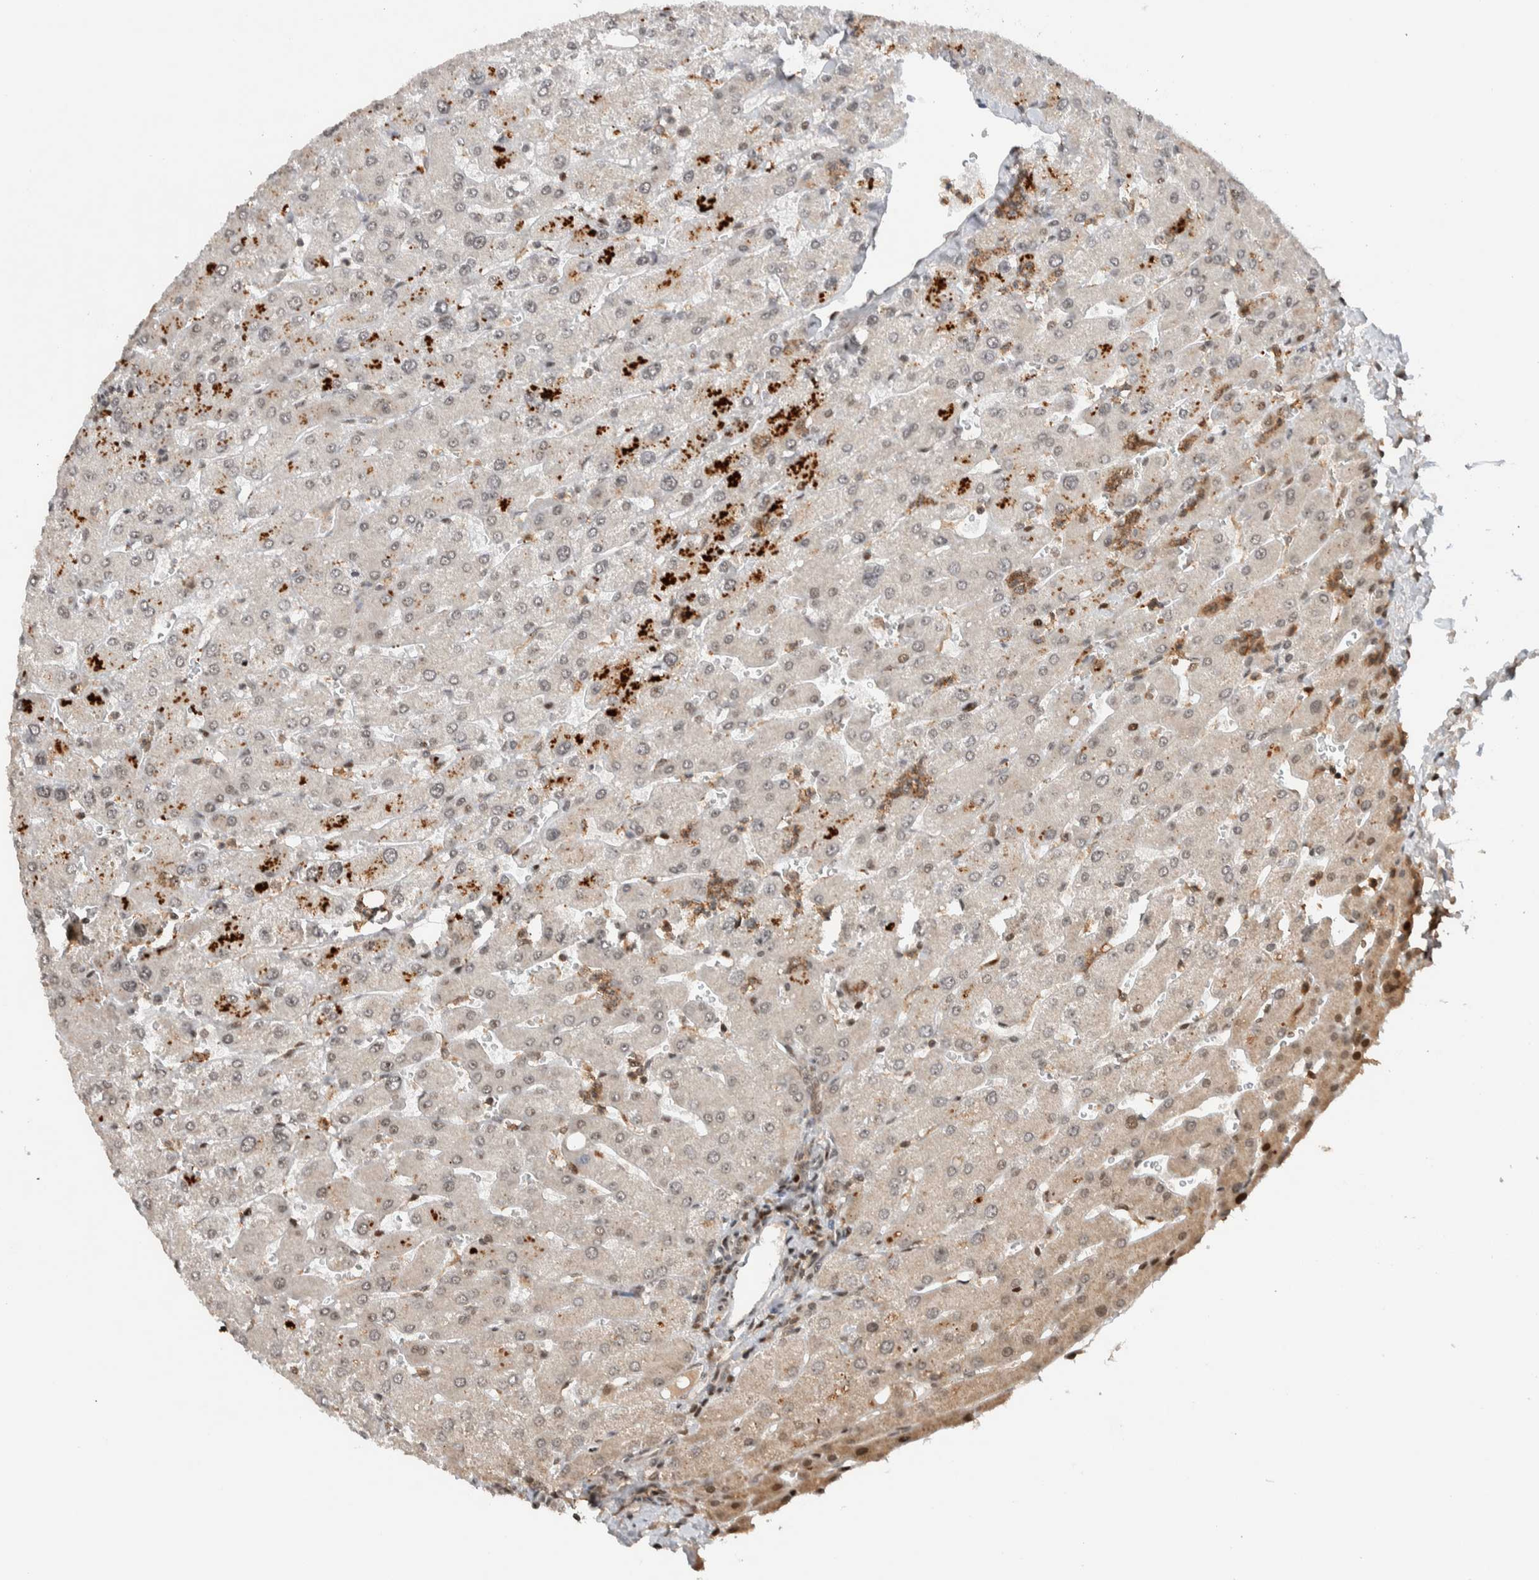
{"staining": {"intensity": "weak", "quantity": "<25%", "location": "nuclear"}, "tissue": "liver", "cell_type": "Cholangiocytes", "image_type": "normal", "snomed": [{"axis": "morphology", "description": "Normal tissue, NOS"}, {"axis": "topography", "description": "Liver"}], "caption": "Immunohistochemistry (IHC) of benign liver displays no expression in cholangiocytes. Brightfield microscopy of immunohistochemistry stained with DAB (3,3'-diaminobenzidine) (brown) and hematoxylin (blue), captured at high magnification.", "gene": "ZNF521", "patient": {"sex": "male", "age": 55}}